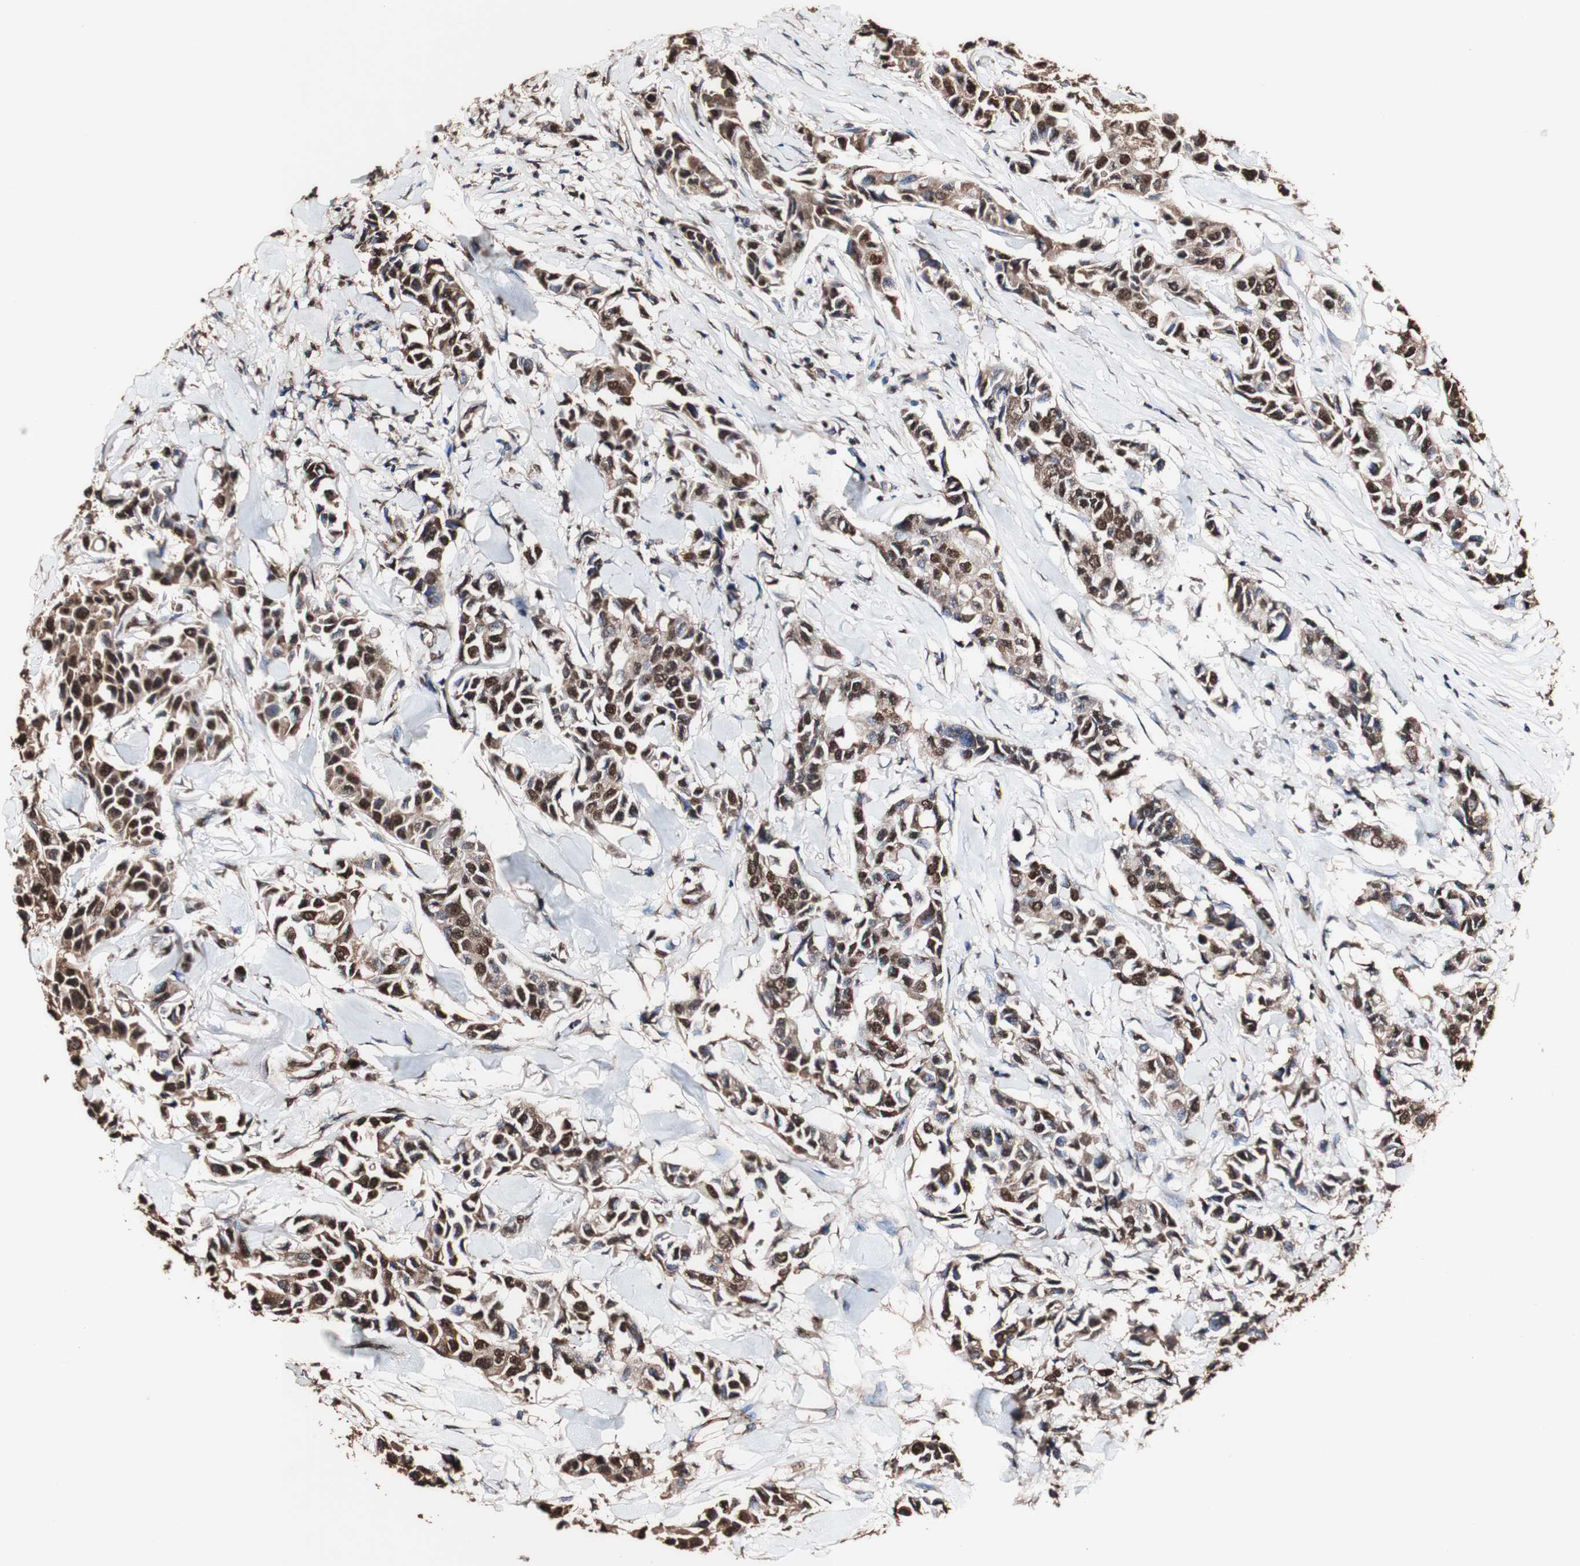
{"staining": {"intensity": "strong", "quantity": ">75%", "location": "cytoplasmic/membranous,nuclear"}, "tissue": "breast cancer", "cell_type": "Tumor cells", "image_type": "cancer", "snomed": [{"axis": "morphology", "description": "Duct carcinoma"}, {"axis": "topography", "description": "Breast"}], "caption": "Immunohistochemical staining of human breast cancer reveals strong cytoplasmic/membranous and nuclear protein staining in about >75% of tumor cells.", "gene": "PIDD1", "patient": {"sex": "female", "age": 80}}